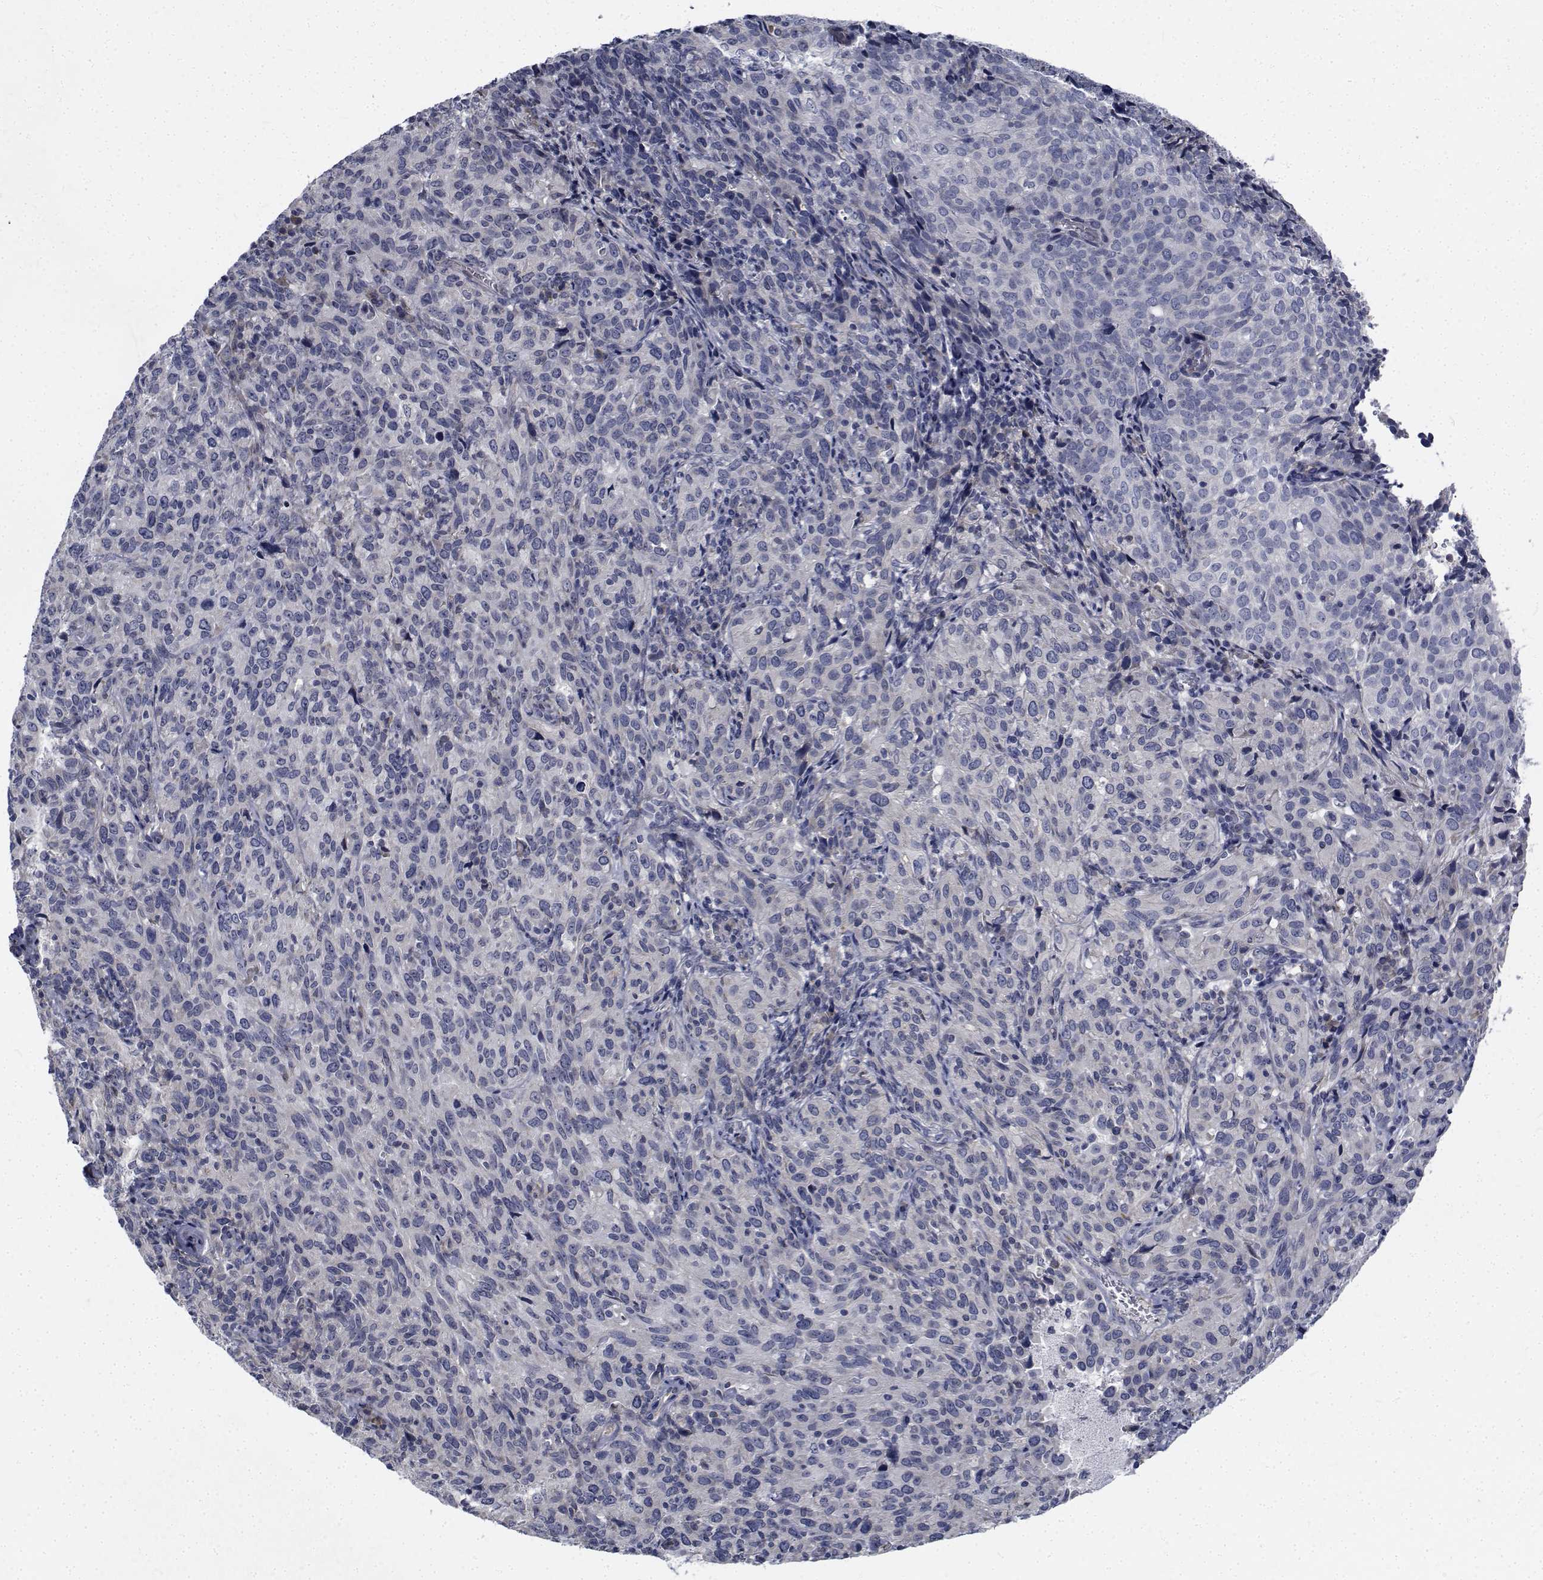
{"staining": {"intensity": "negative", "quantity": "none", "location": "none"}, "tissue": "cervical cancer", "cell_type": "Tumor cells", "image_type": "cancer", "snomed": [{"axis": "morphology", "description": "Squamous cell carcinoma, NOS"}, {"axis": "topography", "description": "Cervix"}], "caption": "The histopathology image demonstrates no significant expression in tumor cells of cervical cancer (squamous cell carcinoma).", "gene": "TTBK1", "patient": {"sex": "female", "age": 51}}